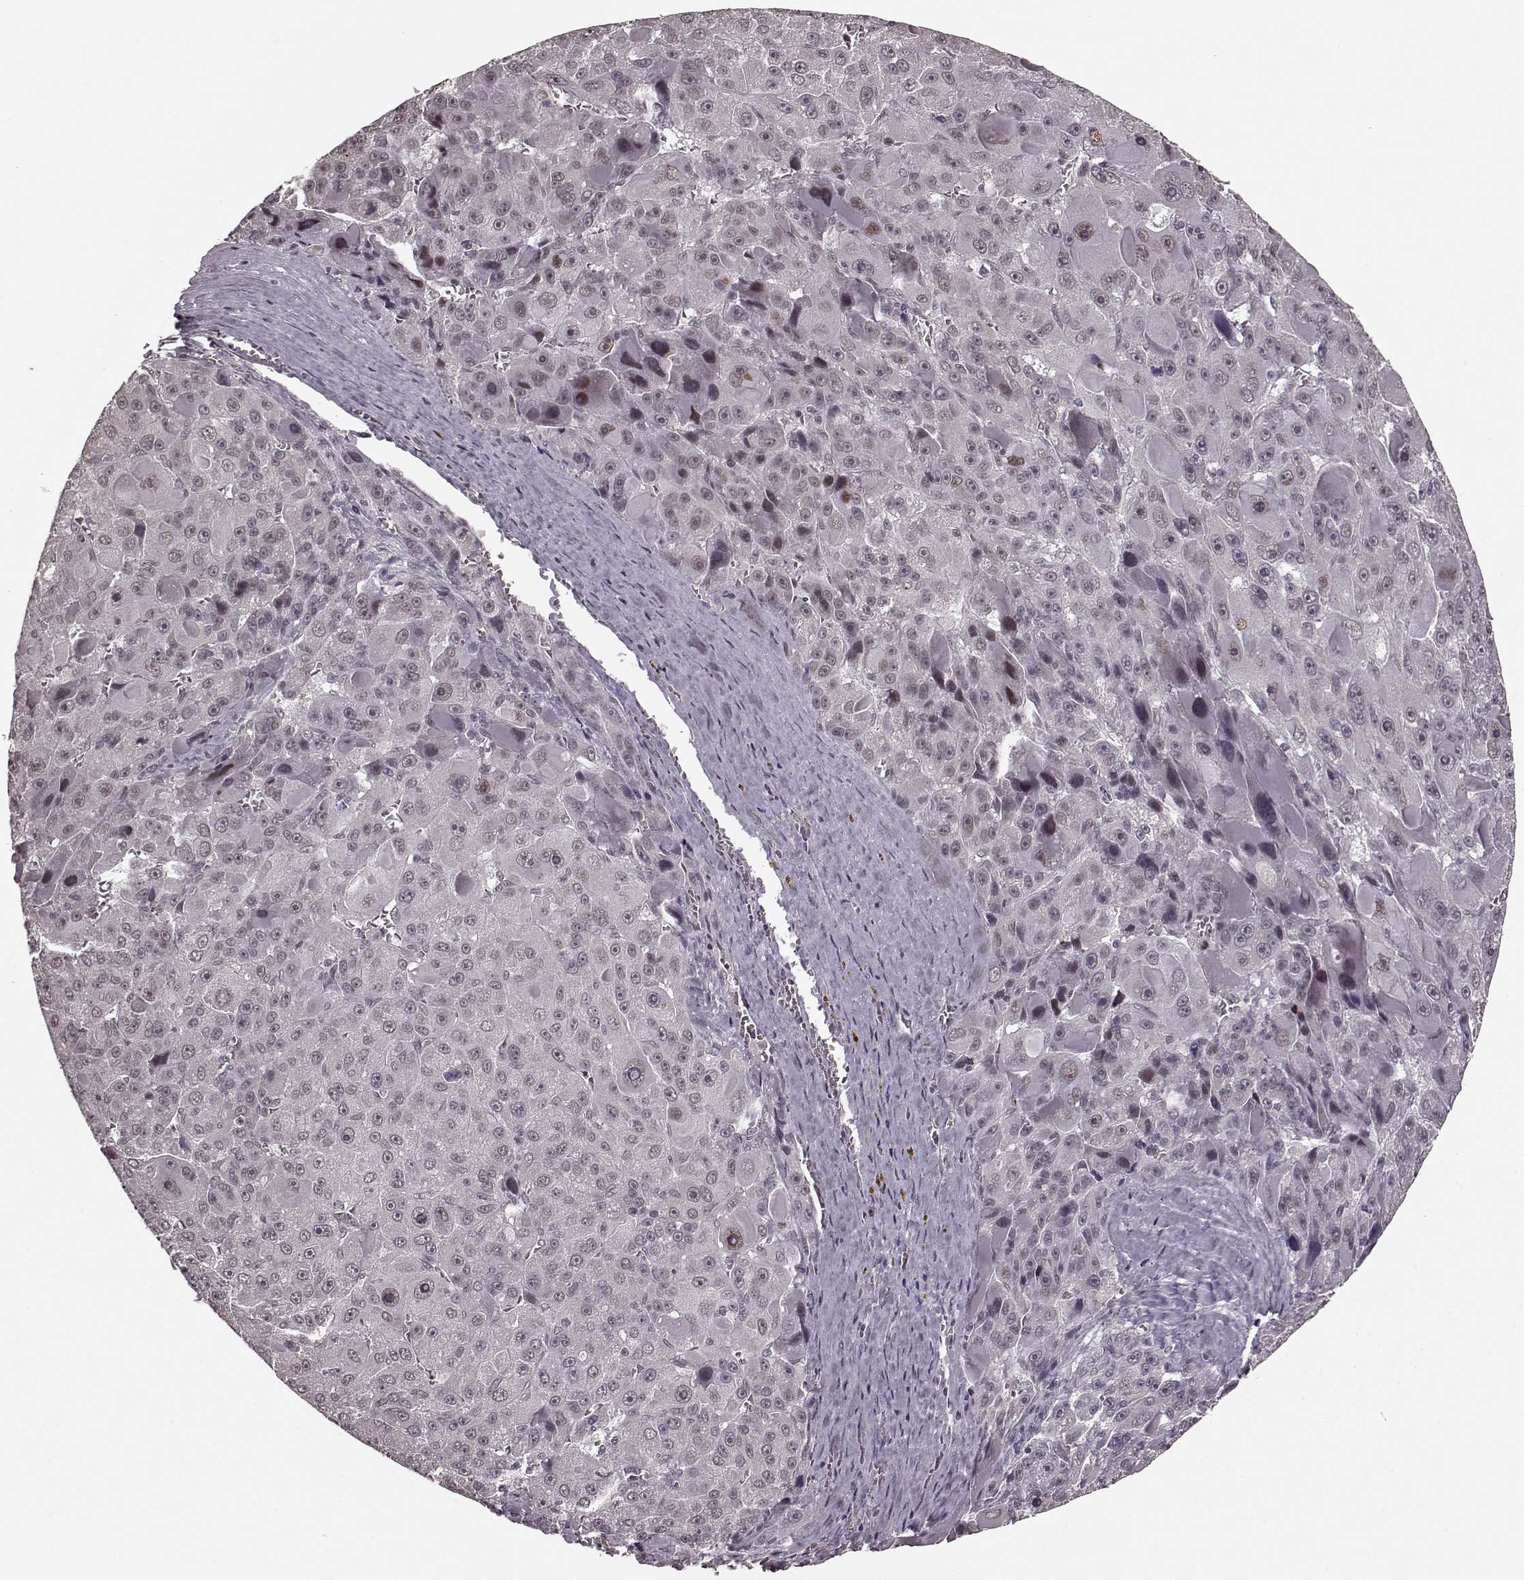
{"staining": {"intensity": "negative", "quantity": "none", "location": "none"}, "tissue": "liver cancer", "cell_type": "Tumor cells", "image_type": "cancer", "snomed": [{"axis": "morphology", "description": "Carcinoma, Hepatocellular, NOS"}, {"axis": "topography", "description": "Liver"}], "caption": "Liver cancer stained for a protein using IHC displays no expression tumor cells.", "gene": "PLCB4", "patient": {"sex": "male", "age": 76}}